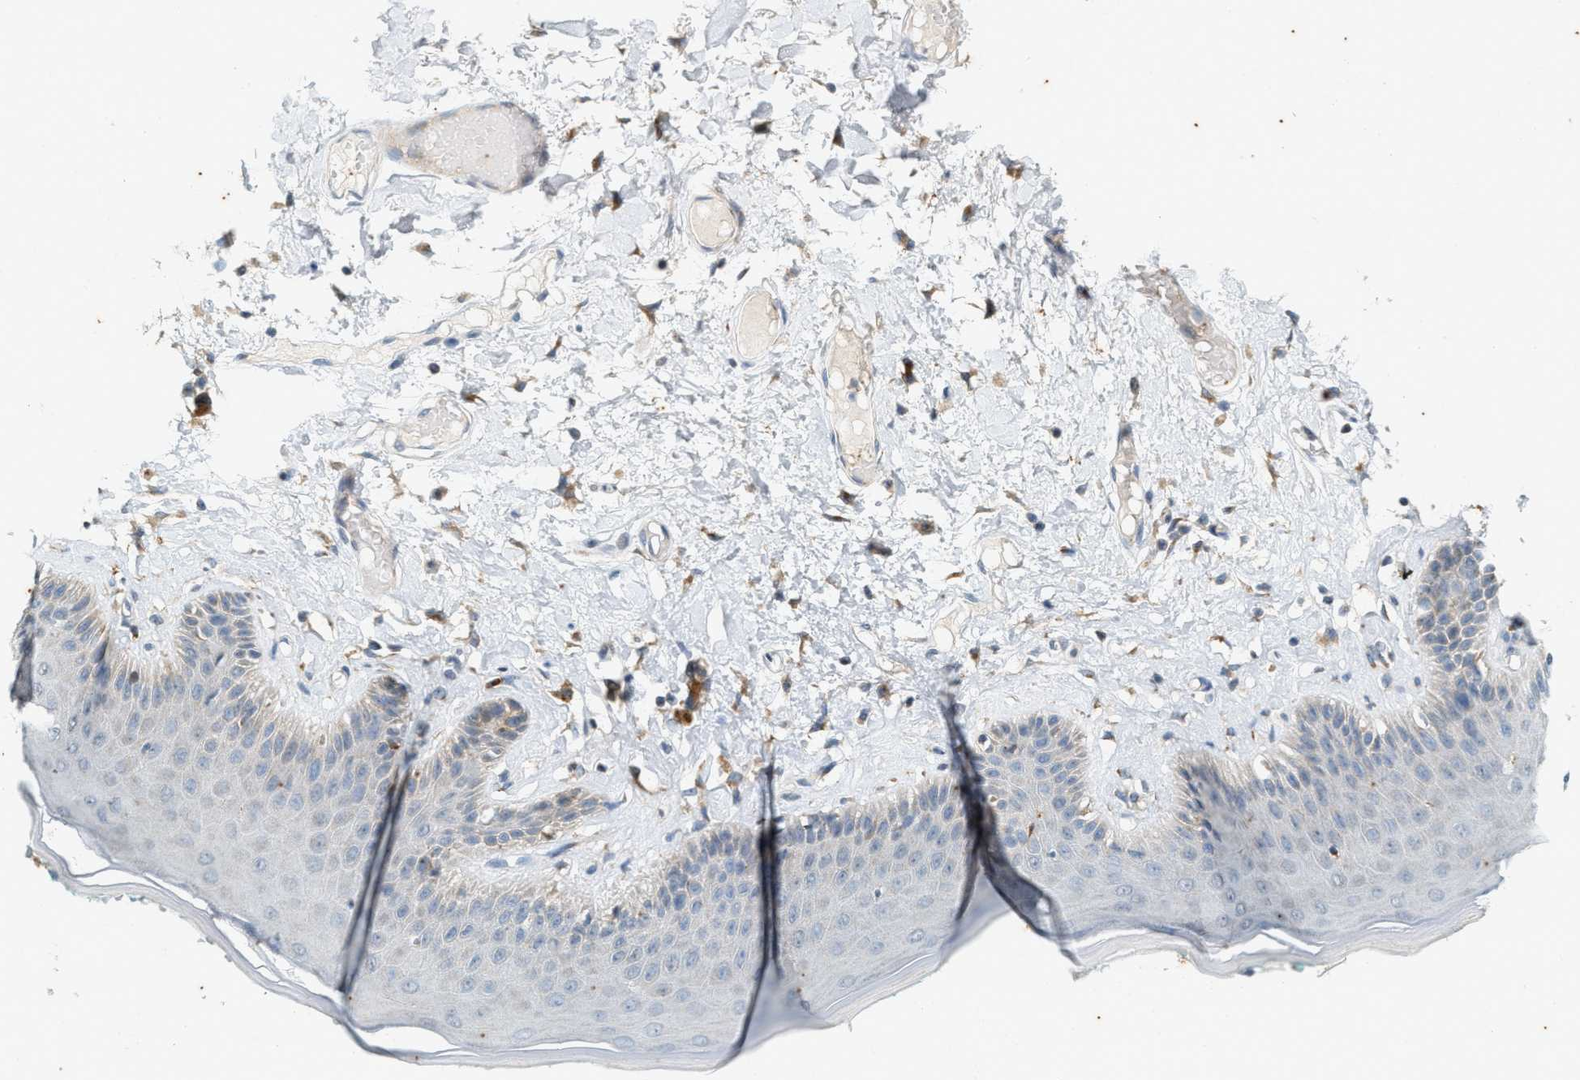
{"staining": {"intensity": "moderate", "quantity": "<25%", "location": "cytoplasmic/membranous"}, "tissue": "skin", "cell_type": "Epidermal cells", "image_type": "normal", "snomed": [{"axis": "morphology", "description": "Normal tissue, NOS"}, {"axis": "topography", "description": "Vulva"}], "caption": "Immunohistochemistry (IHC) histopathology image of unremarkable skin: skin stained using immunohistochemistry (IHC) reveals low levels of moderate protein expression localized specifically in the cytoplasmic/membranous of epidermal cells, appearing as a cytoplasmic/membranous brown color.", "gene": "CHPF2", "patient": {"sex": "female", "age": 73}}